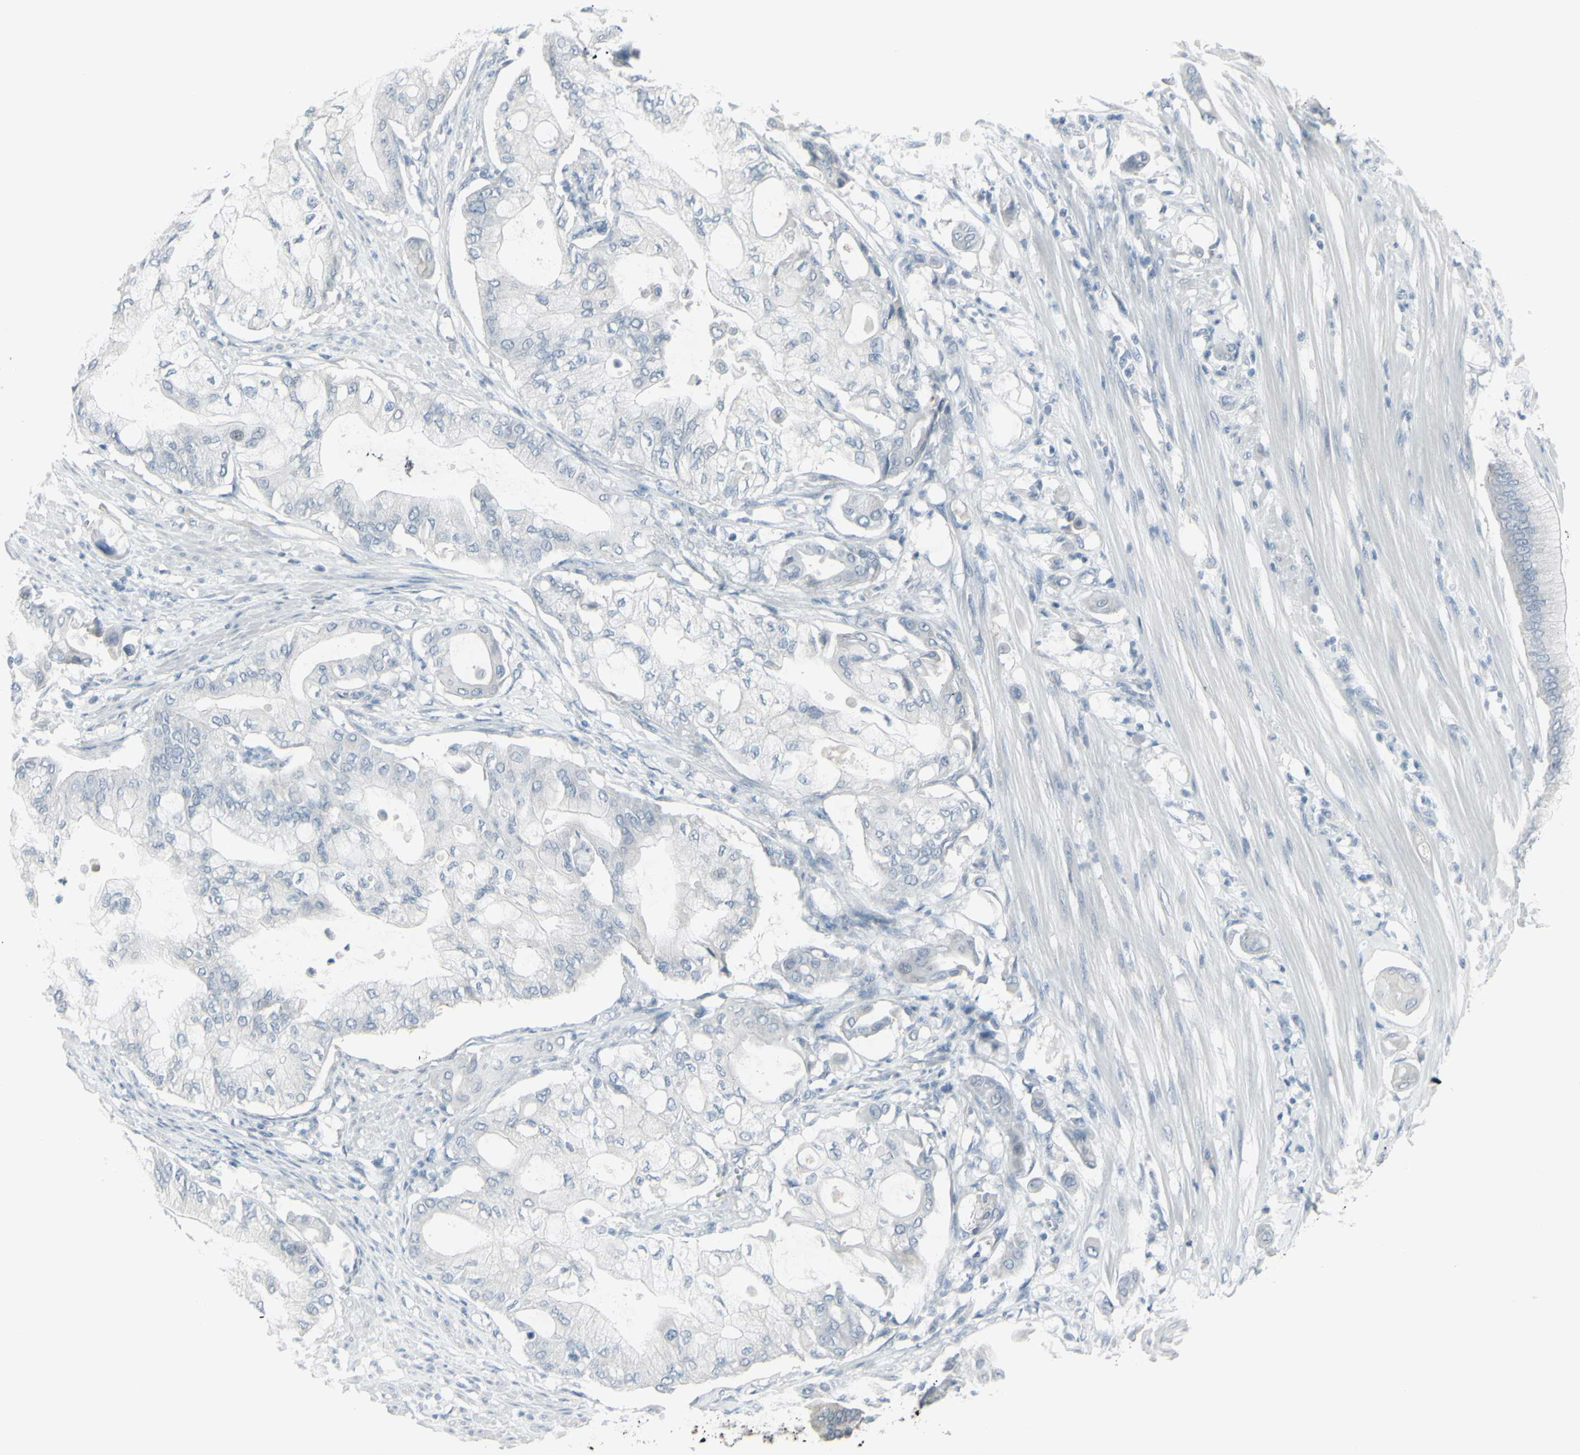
{"staining": {"intensity": "negative", "quantity": "none", "location": "none"}, "tissue": "pancreatic cancer", "cell_type": "Tumor cells", "image_type": "cancer", "snomed": [{"axis": "morphology", "description": "Adenocarcinoma, NOS"}, {"axis": "morphology", "description": "Adenocarcinoma, metastatic, NOS"}, {"axis": "topography", "description": "Lymph node"}, {"axis": "topography", "description": "Pancreas"}, {"axis": "topography", "description": "Duodenum"}], "caption": "Immunohistochemical staining of human pancreatic cancer (metastatic adenocarcinoma) displays no significant staining in tumor cells.", "gene": "RAB3A", "patient": {"sex": "female", "age": 64}}